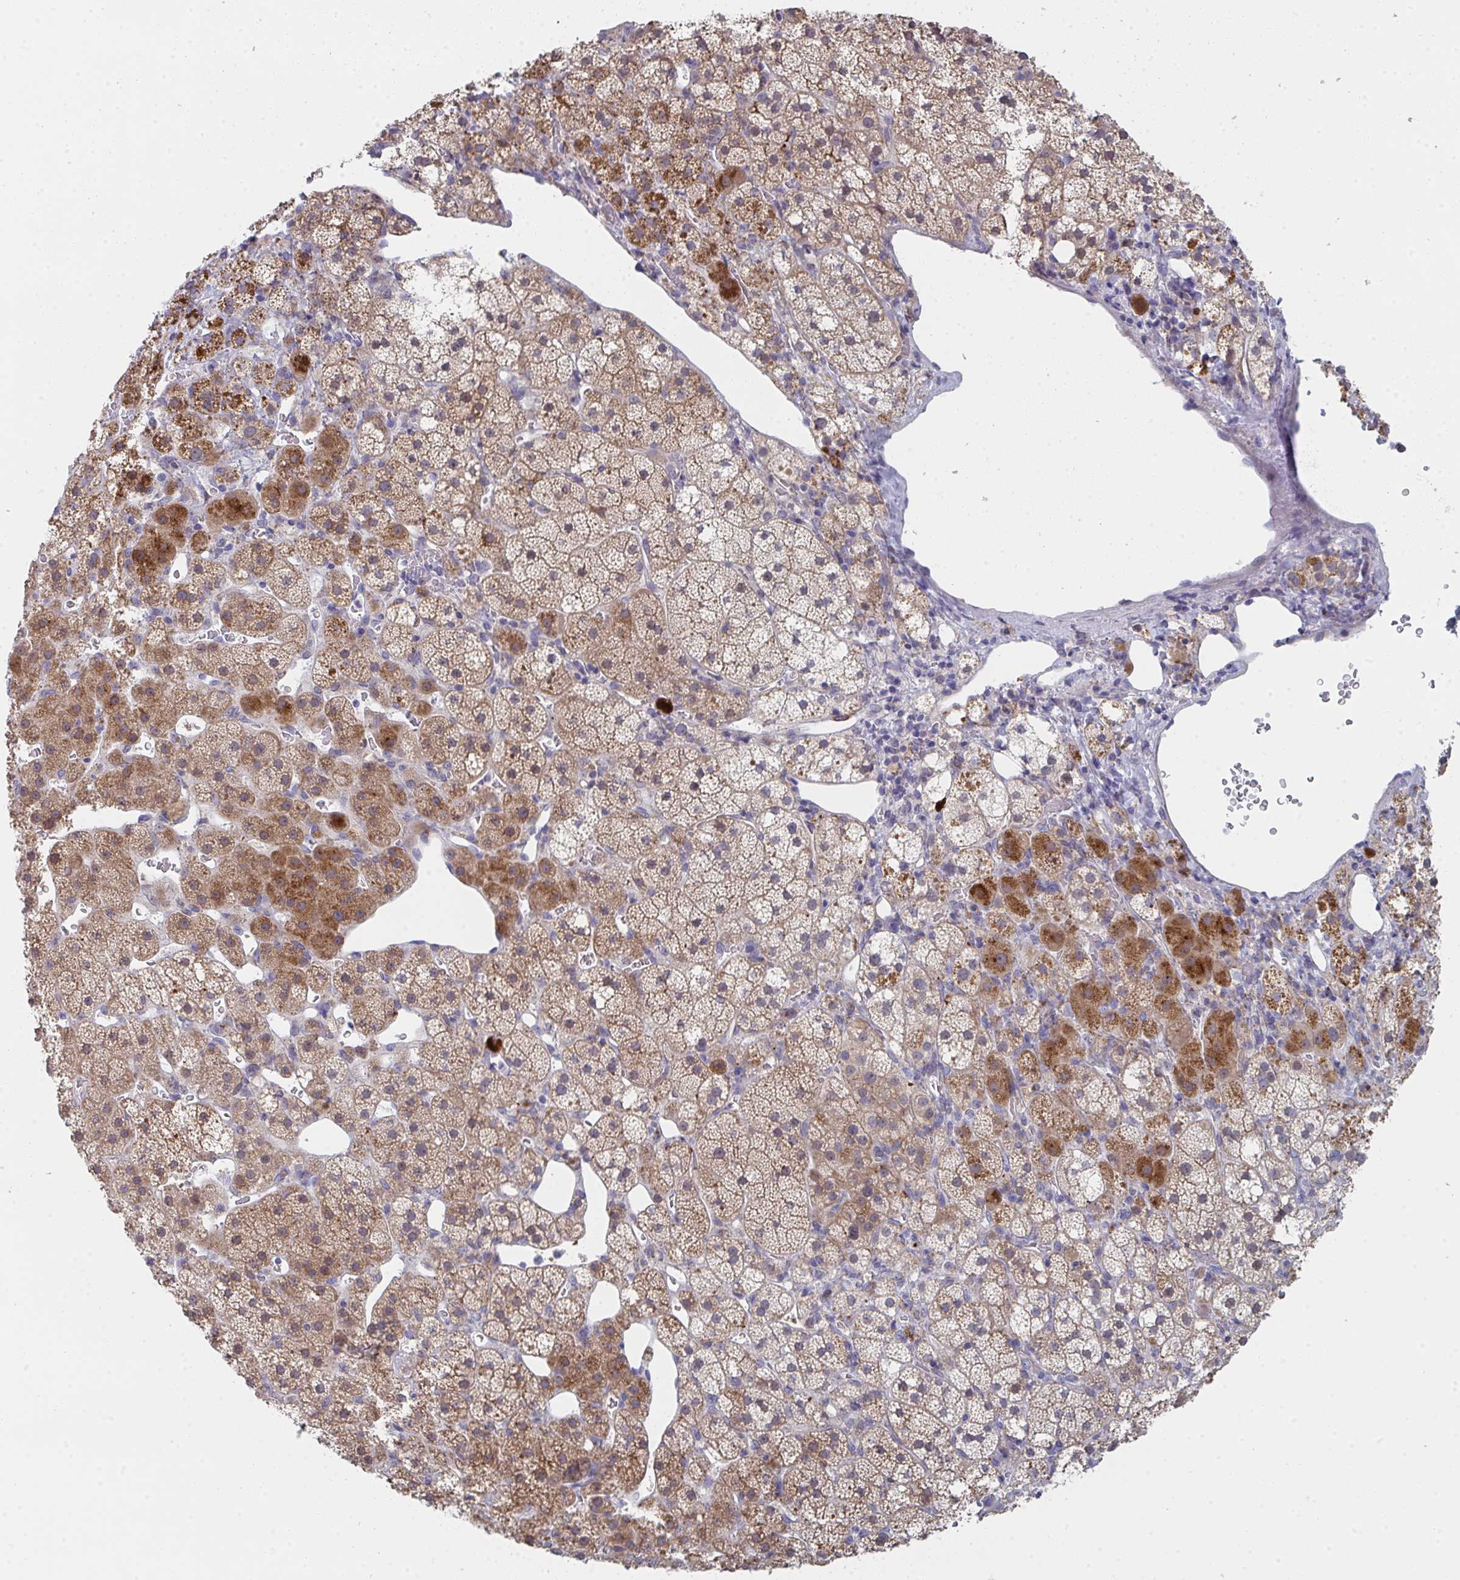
{"staining": {"intensity": "moderate", "quantity": "25%-75%", "location": "cytoplasmic/membranous"}, "tissue": "adrenal gland", "cell_type": "Glandular cells", "image_type": "normal", "snomed": [{"axis": "morphology", "description": "Normal tissue, NOS"}, {"axis": "topography", "description": "Adrenal gland"}], "caption": "A brown stain labels moderate cytoplasmic/membranous expression of a protein in glandular cells of unremarkable human adrenal gland.", "gene": "VWDE", "patient": {"sex": "male", "age": 53}}